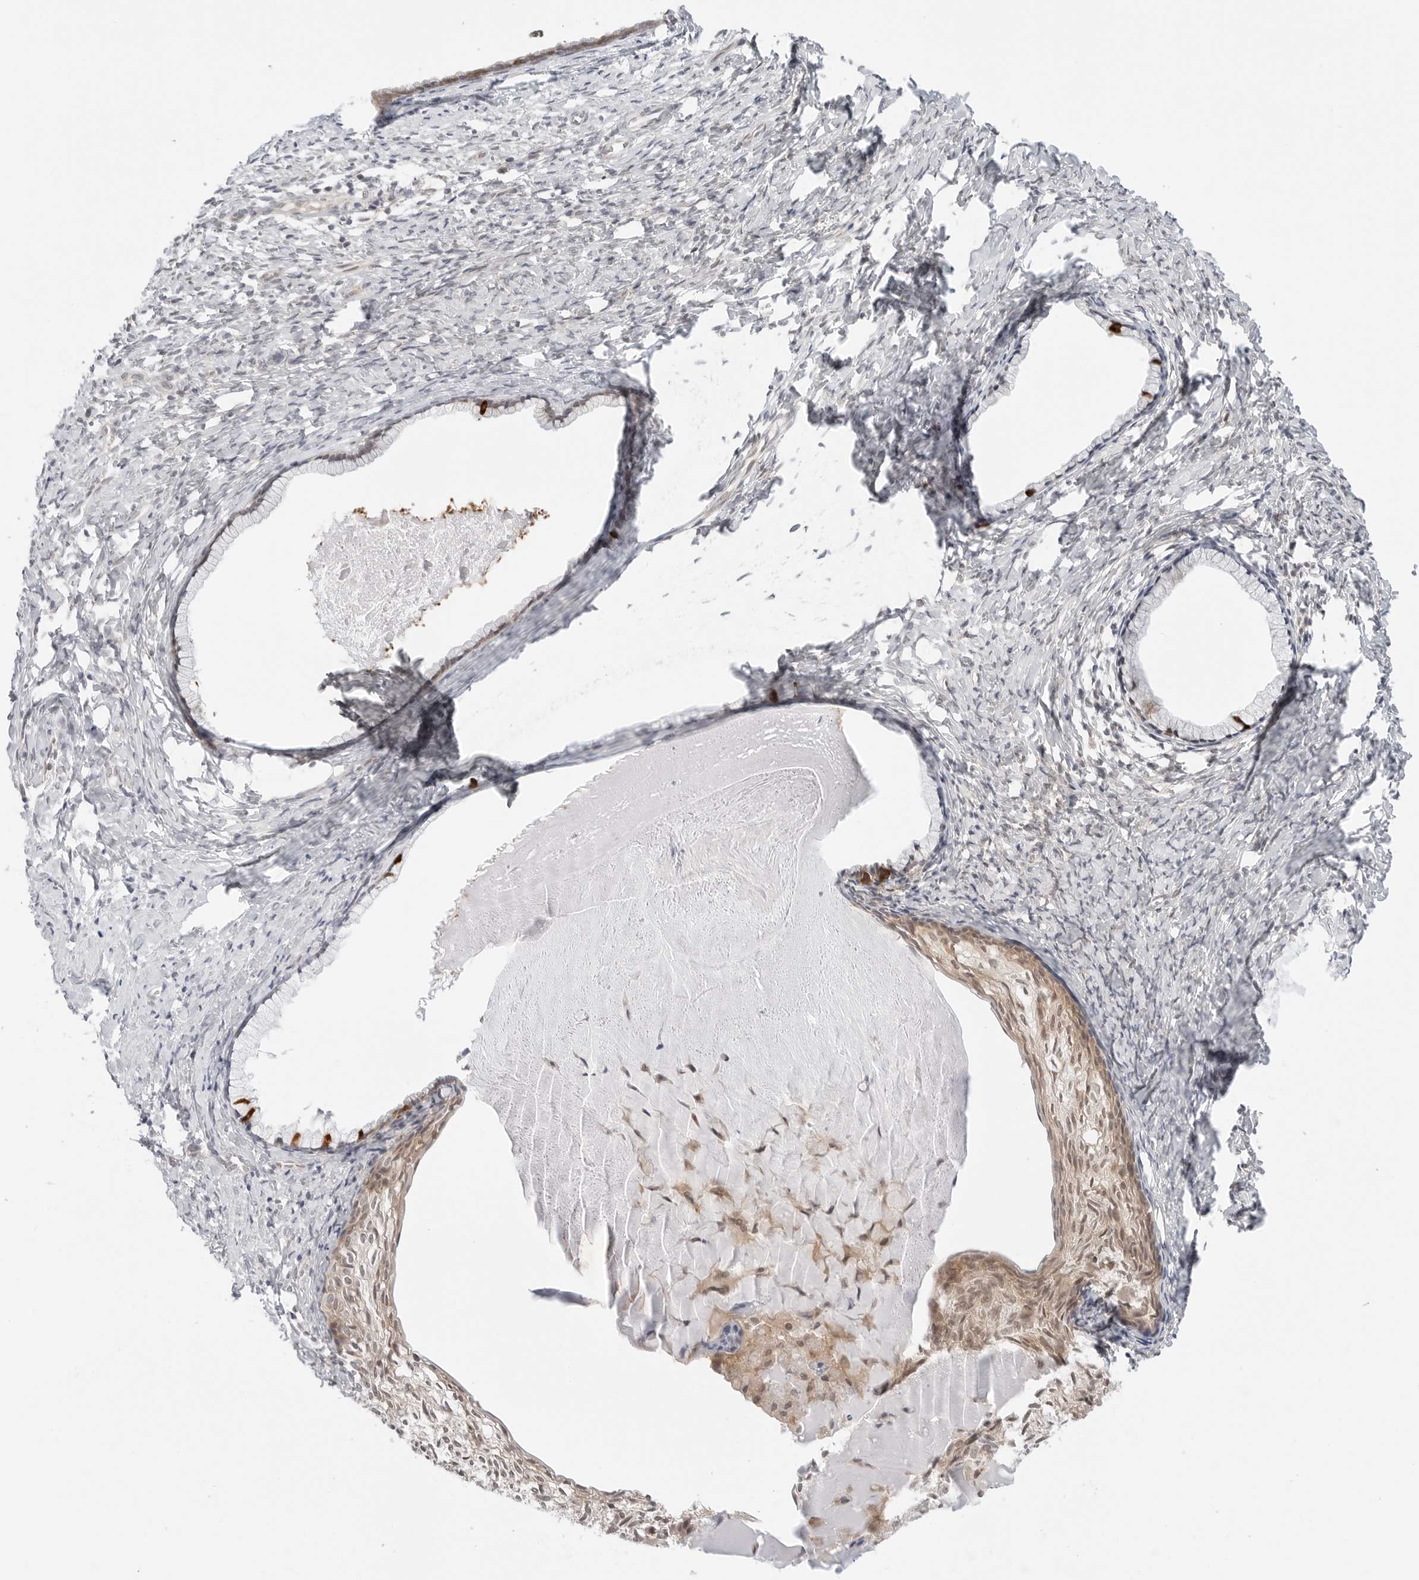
{"staining": {"intensity": "strong", "quantity": "25%-75%", "location": "cytoplasmic/membranous"}, "tissue": "cervix", "cell_type": "Glandular cells", "image_type": "normal", "snomed": [{"axis": "morphology", "description": "Normal tissue, NOS"}, {"axis": "topography", "description": "Cervix"}], "caption": "Immunohistochemistry histopathology image of normal cervix stained for a protein (brown), which displays high levels of strong cytoplasmic/membranous expression in about 25%-75% of glandular cells.", "gene": "NUDC", "patient": {"sex": "female", "age": 75}}